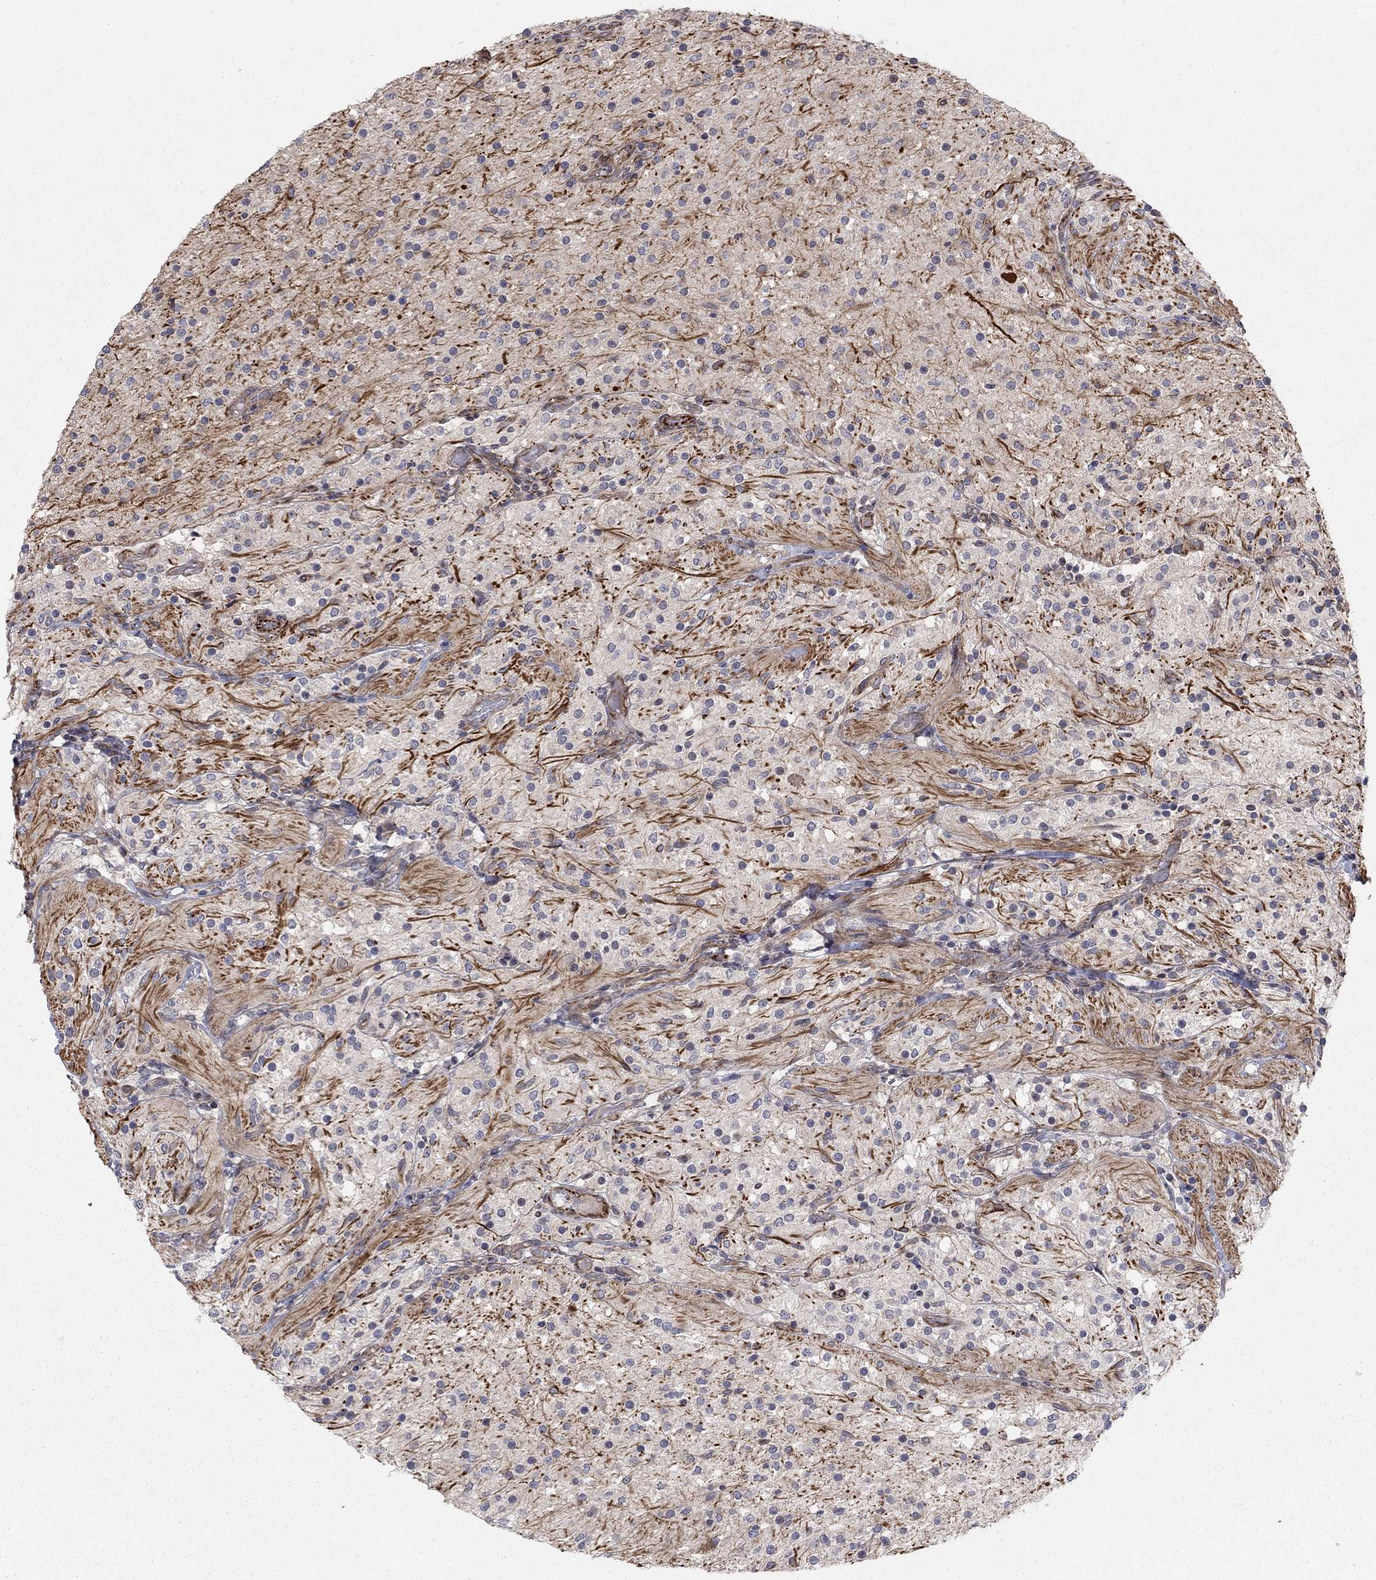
{"staining": {"intensity": "negative", "quantity": "none", "location": "none"}, "tissue": "glioma", "cell_type": "Tumor cells", "image_type": "cancer", "snomed": [{"axis": "morphology", "description": "Glioma, malignant, Low grade"}, {"axis": "topography", "description": "Brain"}], "caption": "The IHC micrograph has no significant expression in tumor cells of glioma tissue. (DAB immunohistochemistry, high magnification).", "gene": "MSRA", "patient": {"sex": "male", "age": 3}}